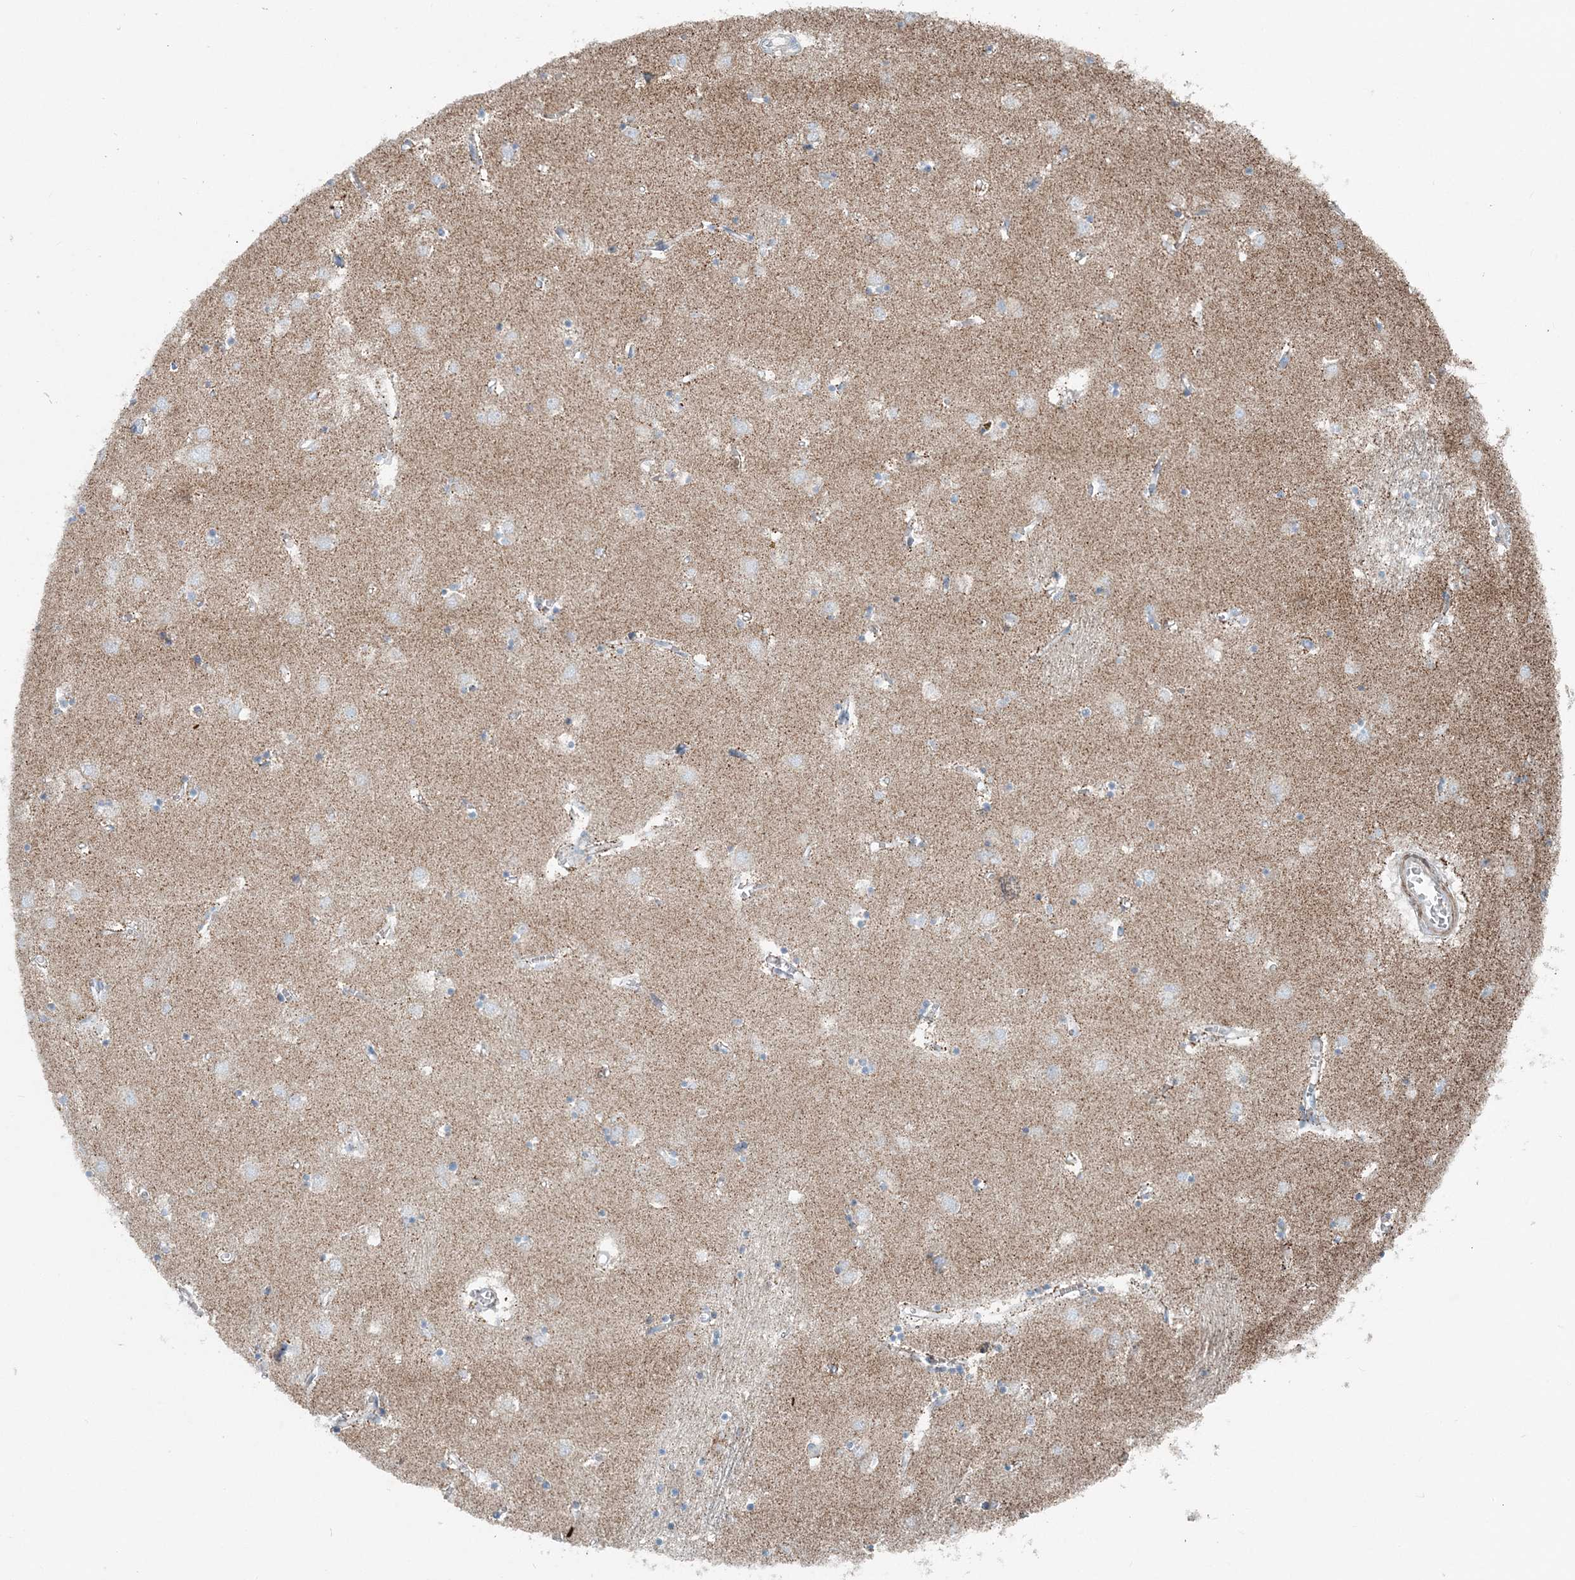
{"staining": {"intensity": "negative", "quantity": "none", "location": "none"}, "tissue": "caudate", "cell_type": "Glial cells", "image_type": "normal", "snomed": [{"axis": "morphology", "description": "Normal tissue, NOS"}, {"axis": "topography", "description": "Lateral ventricle wall"}], "caption": "DAB (3,3'-diaminobenzidine) immunohistochemical staining of unremarkable caudate exhibits no significant expression in glial cells.", "gene": "INTU", "patient": {"sex": "male", "age": 70}}